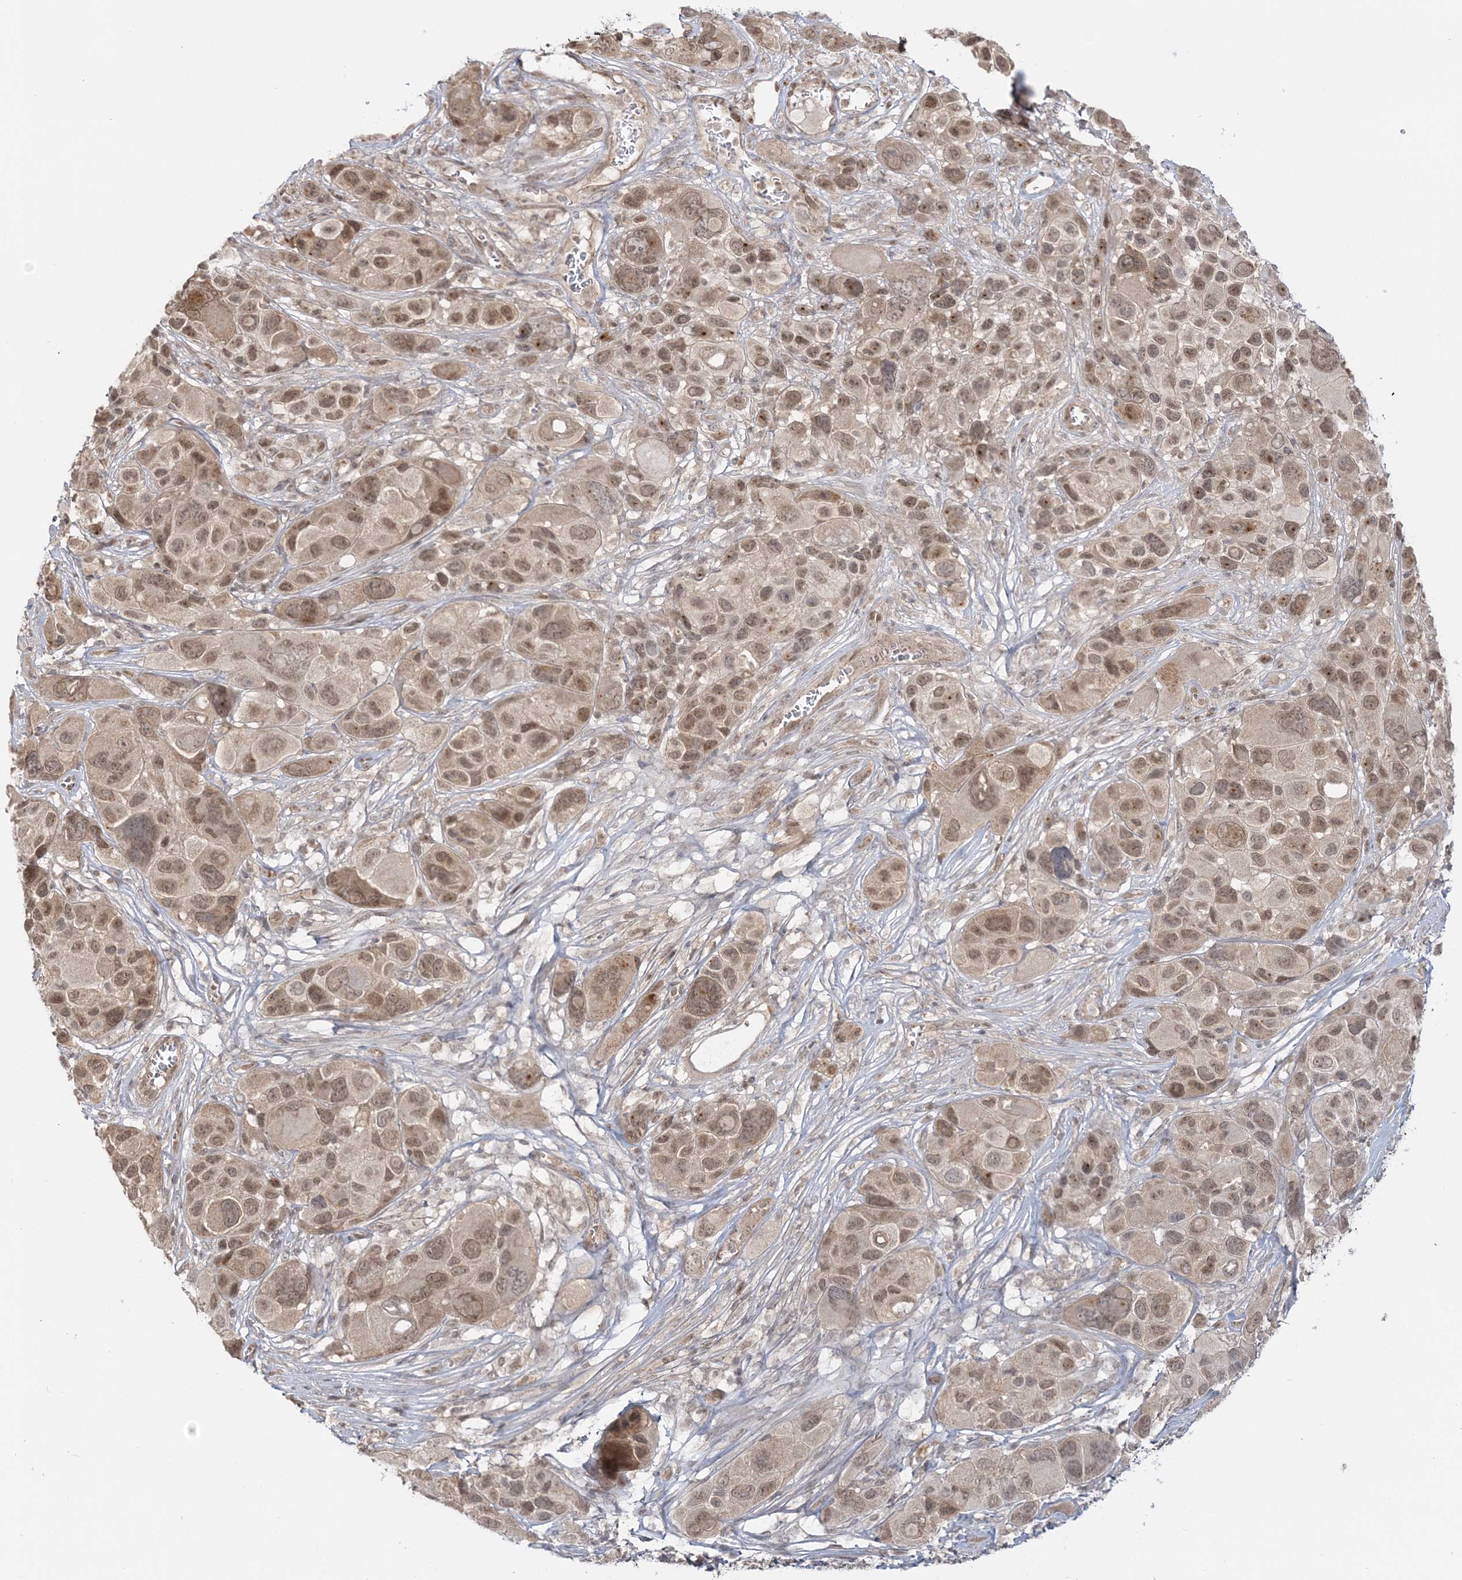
{"staining": {"intensity": "moderate", "quantity": ">75%", "location": "cytoplasmic/membranous,nuclear"}, "tissue": "melanoma", "cell_type": "Tumor cells", "image_type": "cancer", "snomed": [{"axis": "morphology", "description": "Malignant melanoma, NOS"}, {"axis": "topography", "description": "Skin of trunk"}], "caption": "Protein staining of malignant melanoma tissue shows moderate cytoplasmic/membranous and nuclear staining in approximately >75% of tumor cells.", "gene": "ZFAND6", "patient": {"sex": "male", "age": 71}}